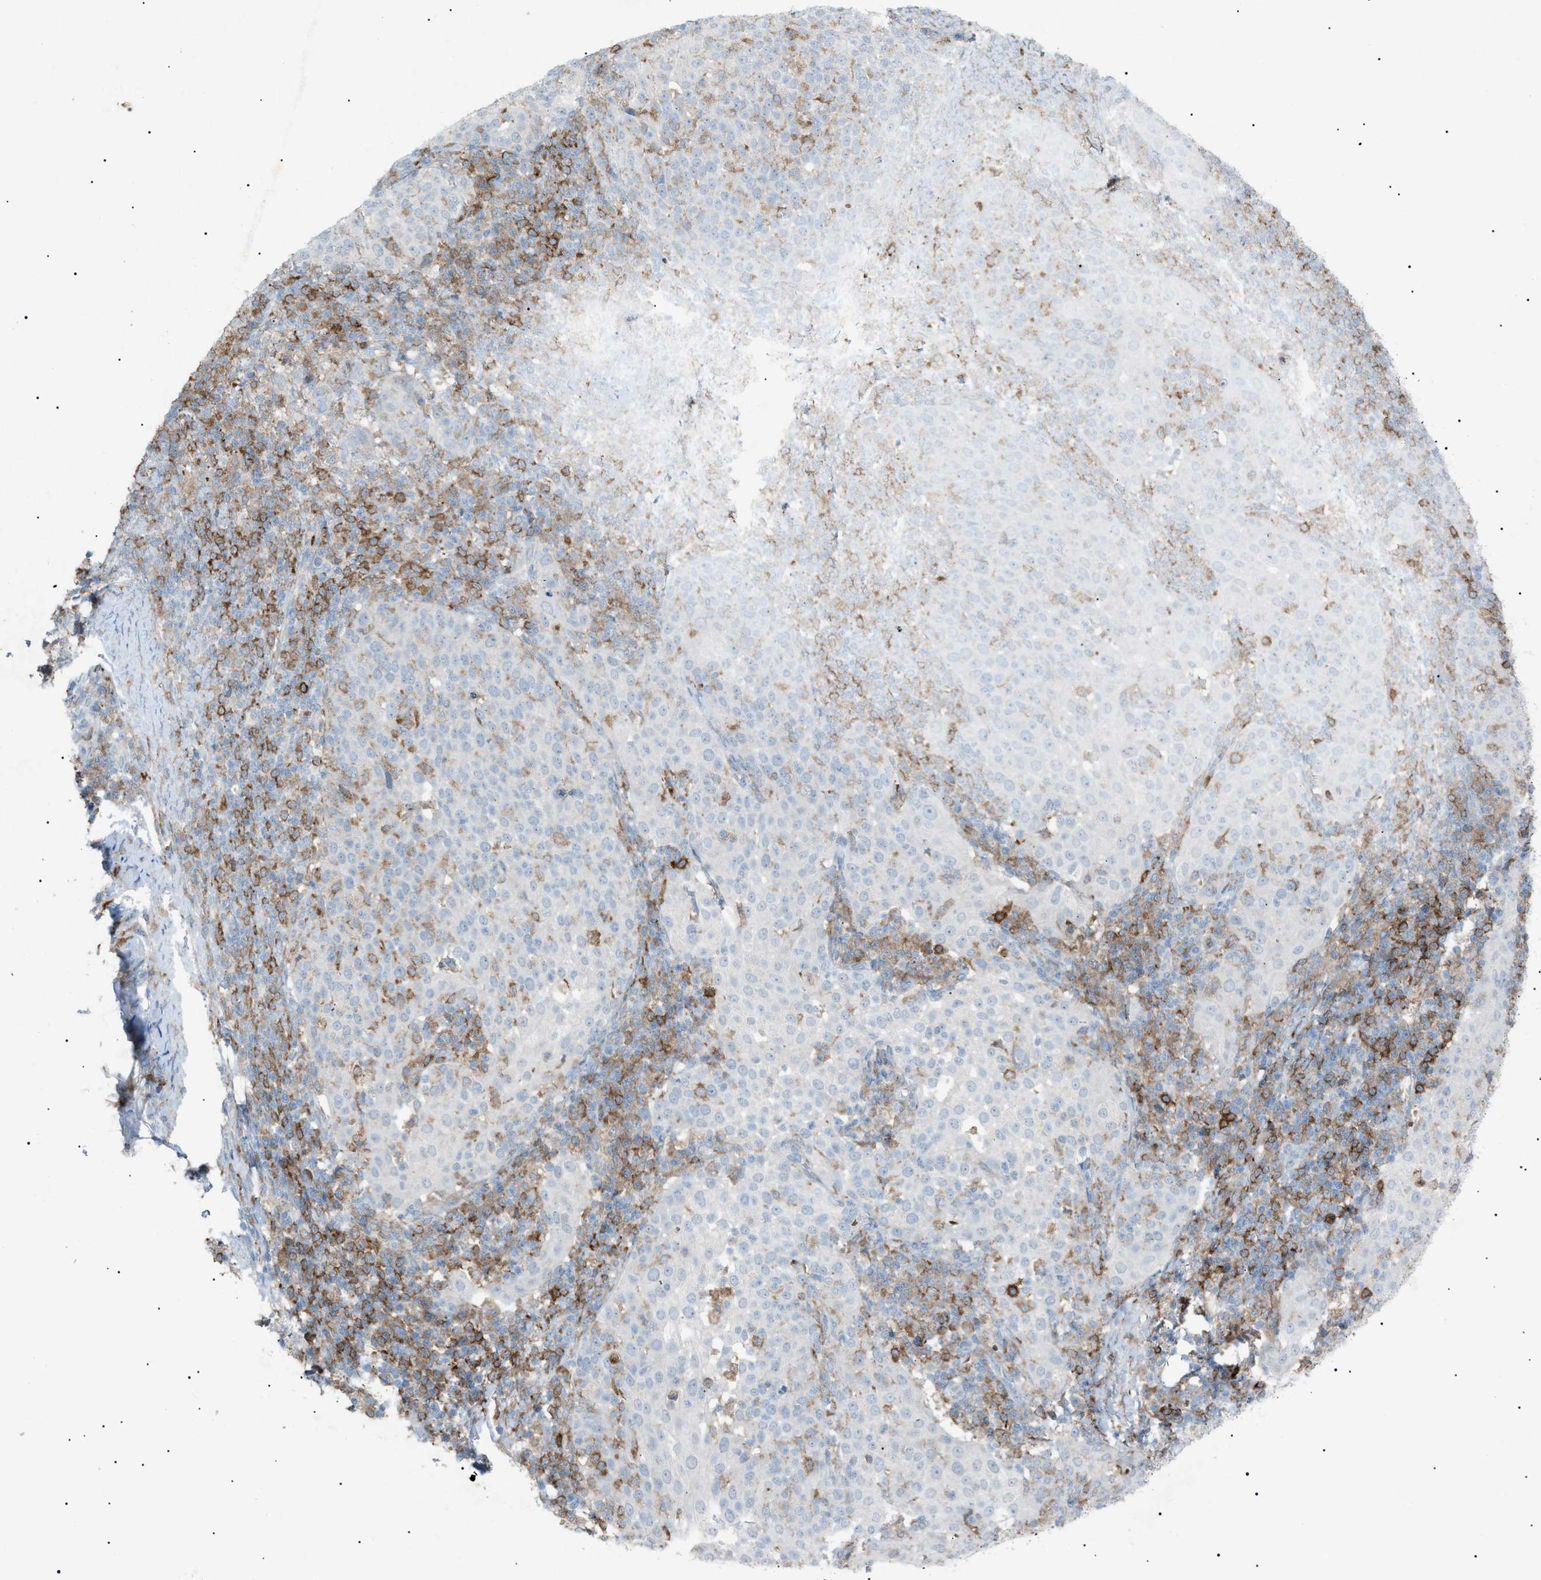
{"staining": {"intensity": "weak", "quantity": "<25%", "location": "cytoplasmic/membranous"}, "tissue": "cervical cancer", "cell_type": "Tumor cells", "image_type": "cancer", "snomed": [{"axis": "morphology", "description": "Squamous cell carcinoma, NOS"}, {"axis": "topography", "description": "Cervix"}], "caption": "An immunohistochemistry (IHC) micrograph of cervical cancer (squamous cell carcinoma) is shown. There is no staining in tumor cells of cervical cancer (squamous cell carcinoma).", "gene": "BTK", "patient": {"sex": "female", "age": 51}}